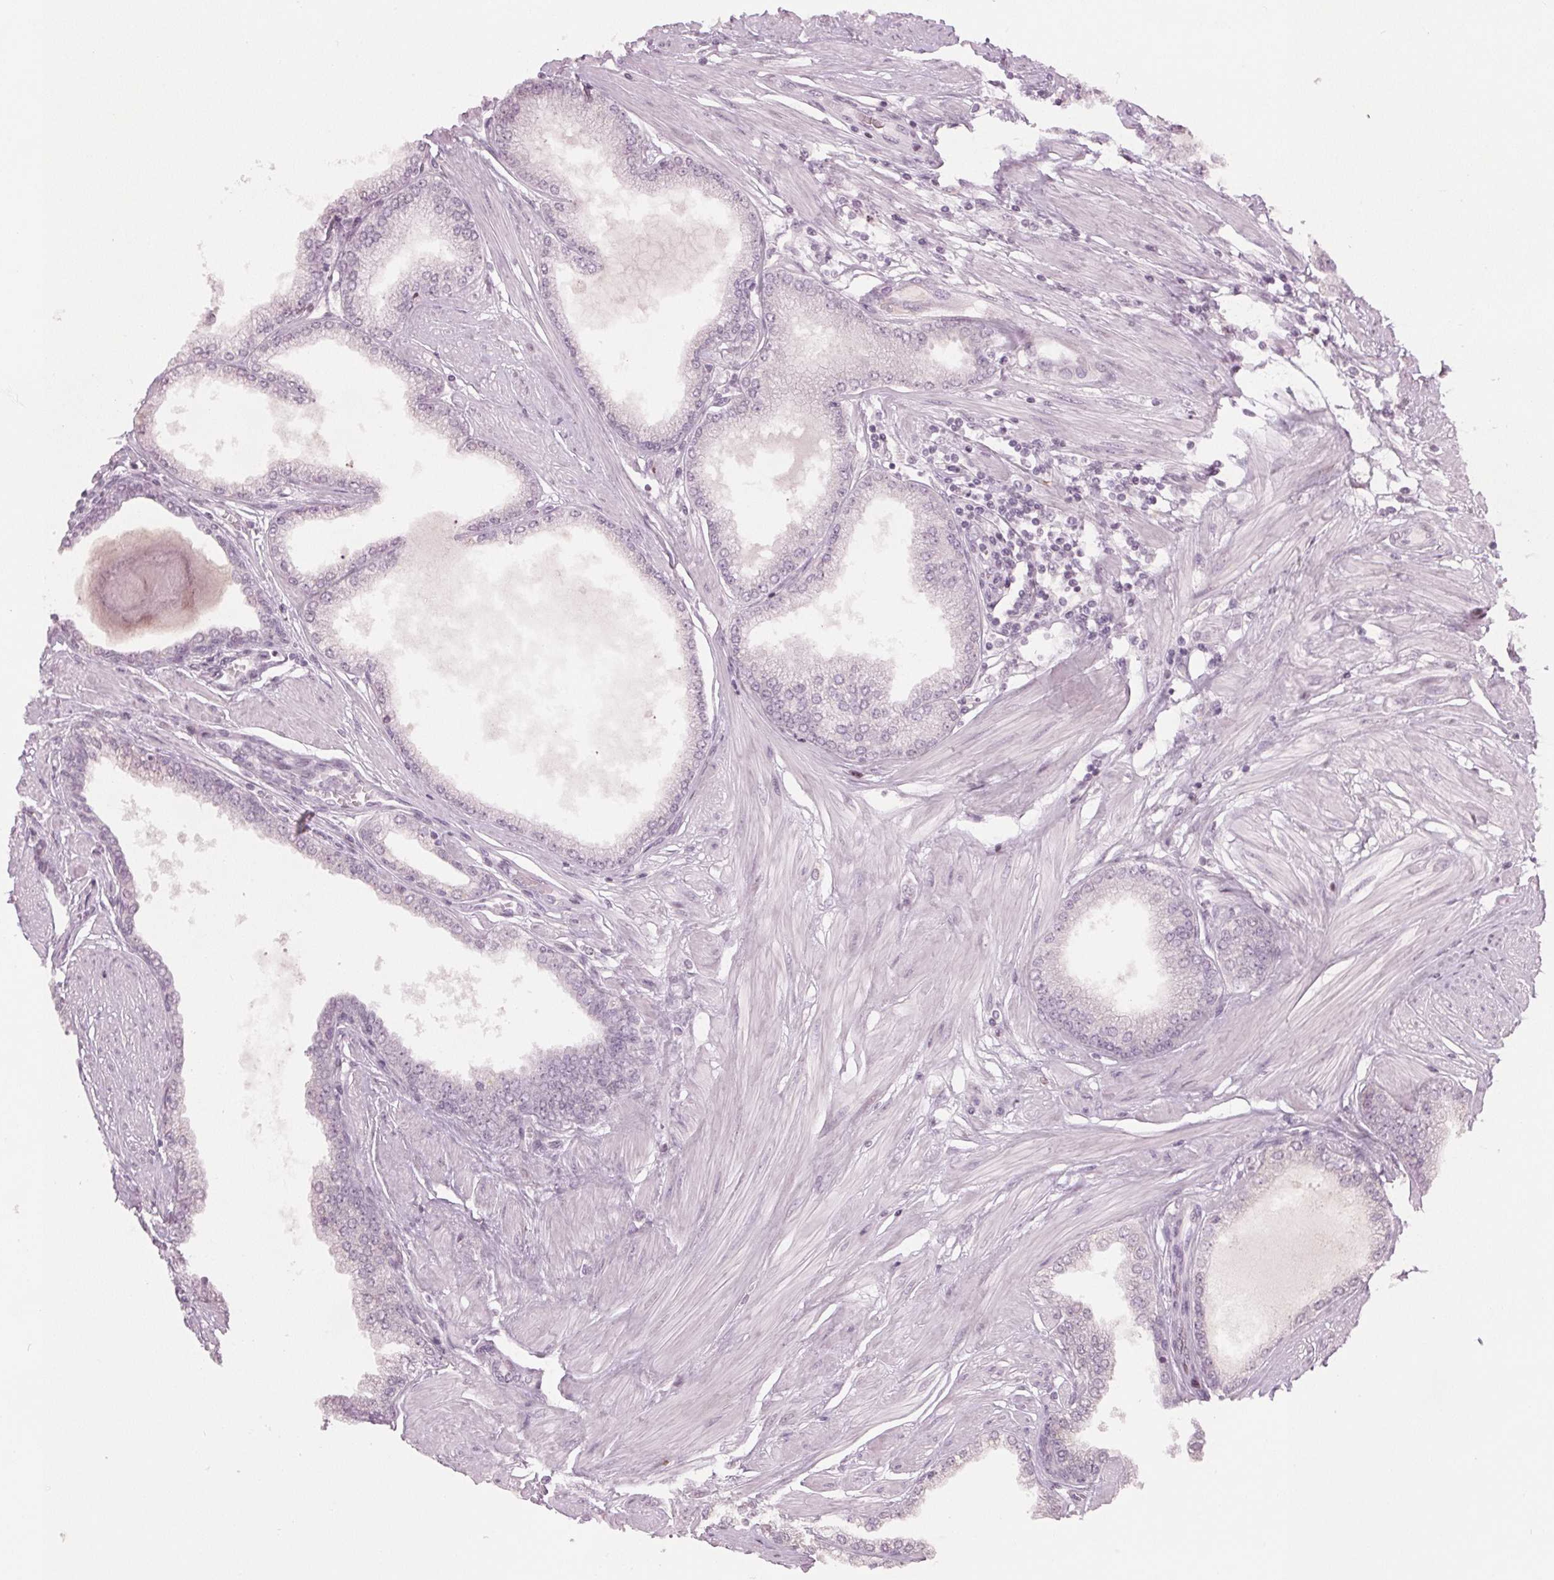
{"staining": {"intensity": "negative", "quantity": "none", "location": "none"}, "tissue": "prostate cancer", "cell_type": "Tumor cells", "image_type": "cancer", "snomed": [{"axis": "morphology", "description": "Adenocarcinoma, Low grade"}, {"axis": "topography", "description": "Prostate"}], "caption": "IHC of prostate cancer exhibits no expression in tumor cells. Brightfield microscopy of IHC stained with DAB (3,3'-diaminobenzidine) (brown) and hematoxylin (blue), captured at high magnification.", "gene": "SFRP4", "patient": {"sex": "male", "age": 55}}